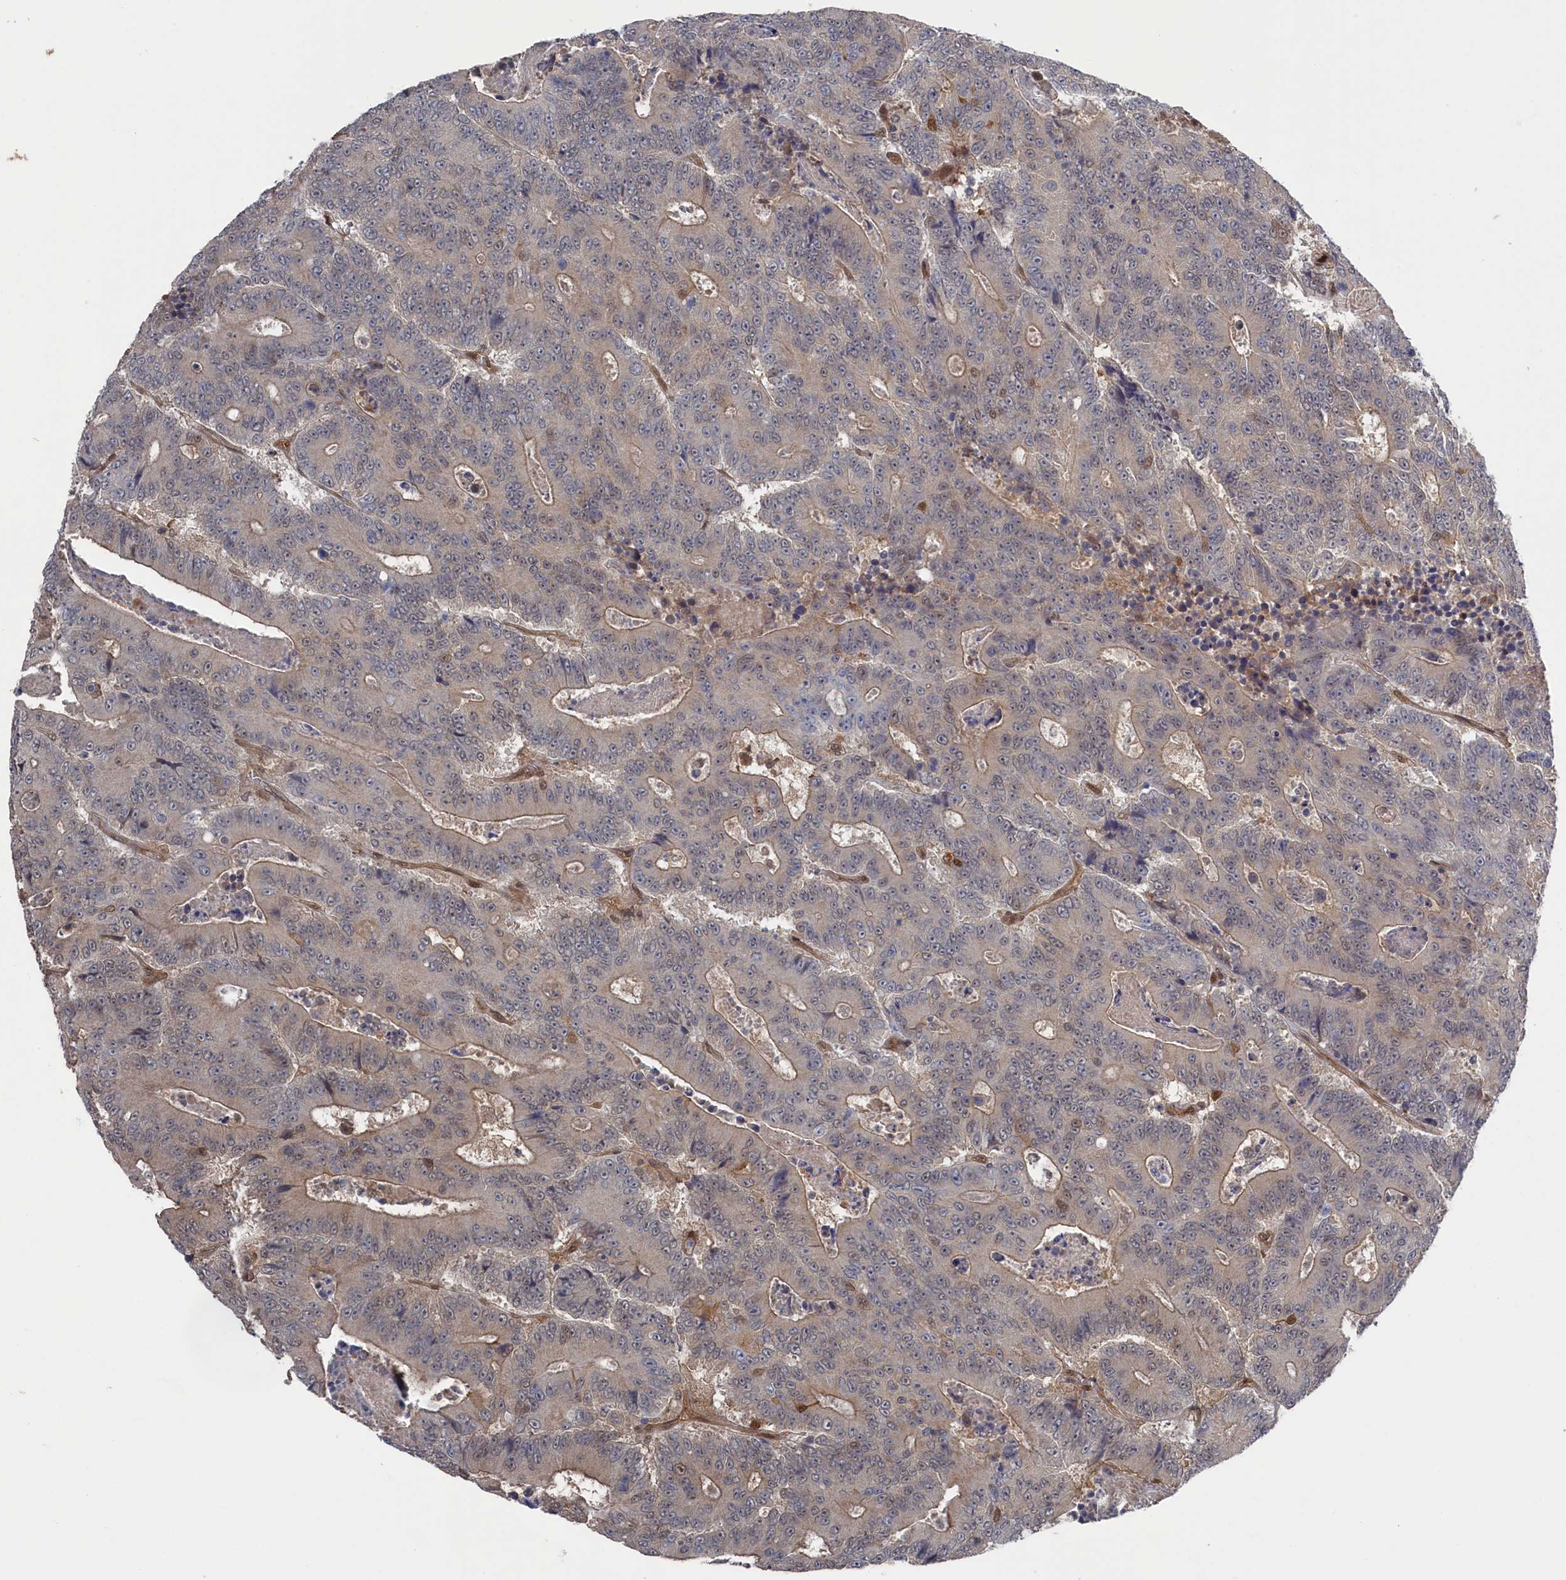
{"staining": {"intensity": "moderate", "quantity": "<25%", "location": "cytoplasmic/membranous"}, "tissue": "colorectal cancer", "cell_type": "Tumor cells", "image_type": "cancer", "snomed": [{"axis": "morphology", "description": "Adenocarcinoma, NOS"}, {"axis": "topography", "description": "Colon"}], "caption": "A brown stain labels moderate cytoplasmic/membranous expression of a protein in adenocarcinoma (colorectal) tumor cells. The protein is stained brown, and the nuclei are stained in blue (DAB IHC with brightfield microscopy, high magnification).", "gene": "IRGQ", "patient": {"sex": "male", "age": 83}}